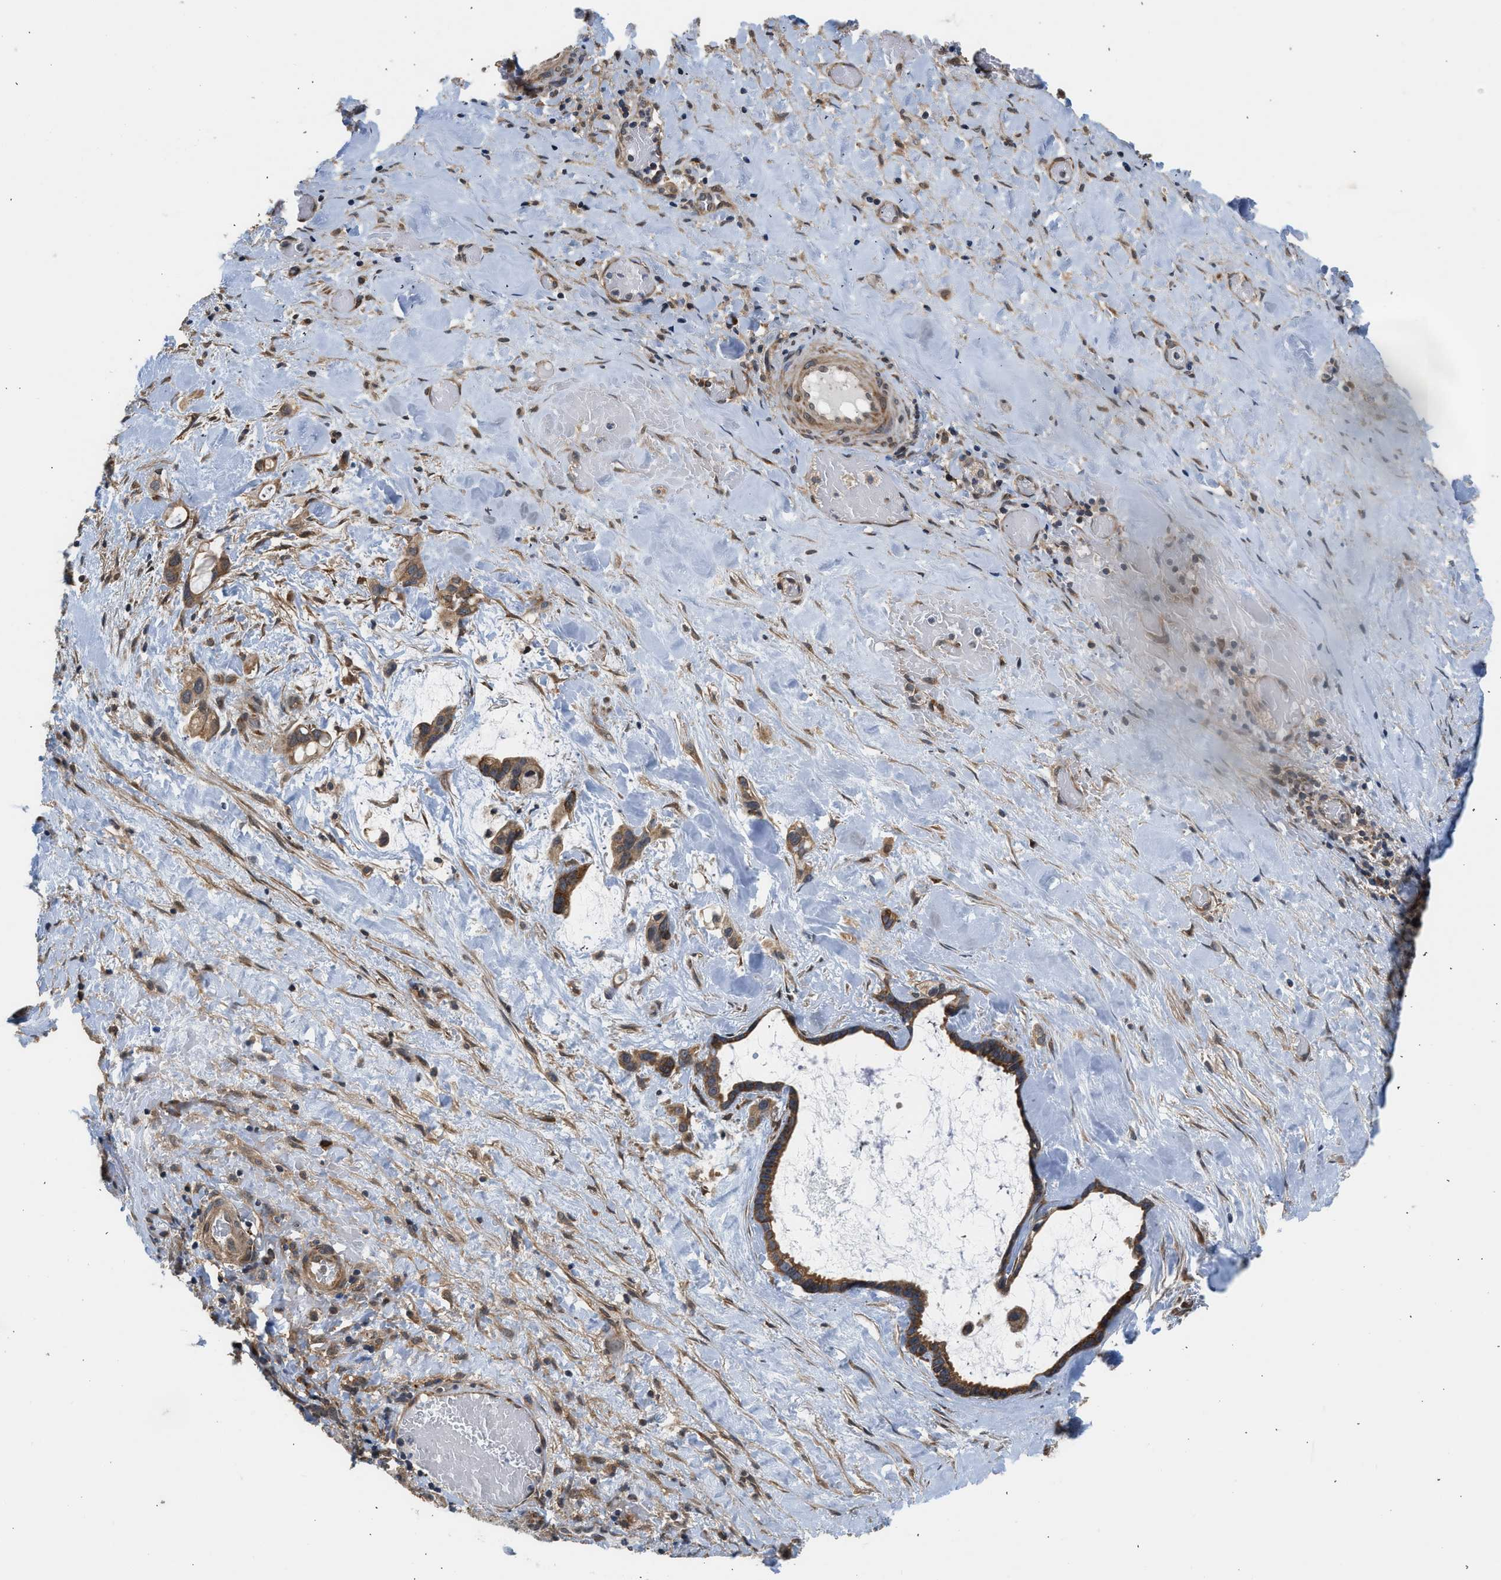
{"staining": {"intensity": "strong", "quantity": ">75%", "location": "cytoplasmic/membranous"}, "tissue": "liver cancer", "cell_type": "Tumor cells", "image_type": "cancer", "snomed": [{"axis": "morphology", "description": "Cholangiocarcinoma"}, {"axis": "topography", "description": "Liver"}], "caption": "Immunohistochemical staining of cholangiocarcinoma (liver) demonstrates high levels of strong cytoplasmic/membranous protein positivity in about >75% of tumor cells. (brown staining indicates protein expression, while blue staining denotes nuclei).", "gene": "POLG2", "patient": {"sex": "female", "age": 65}}